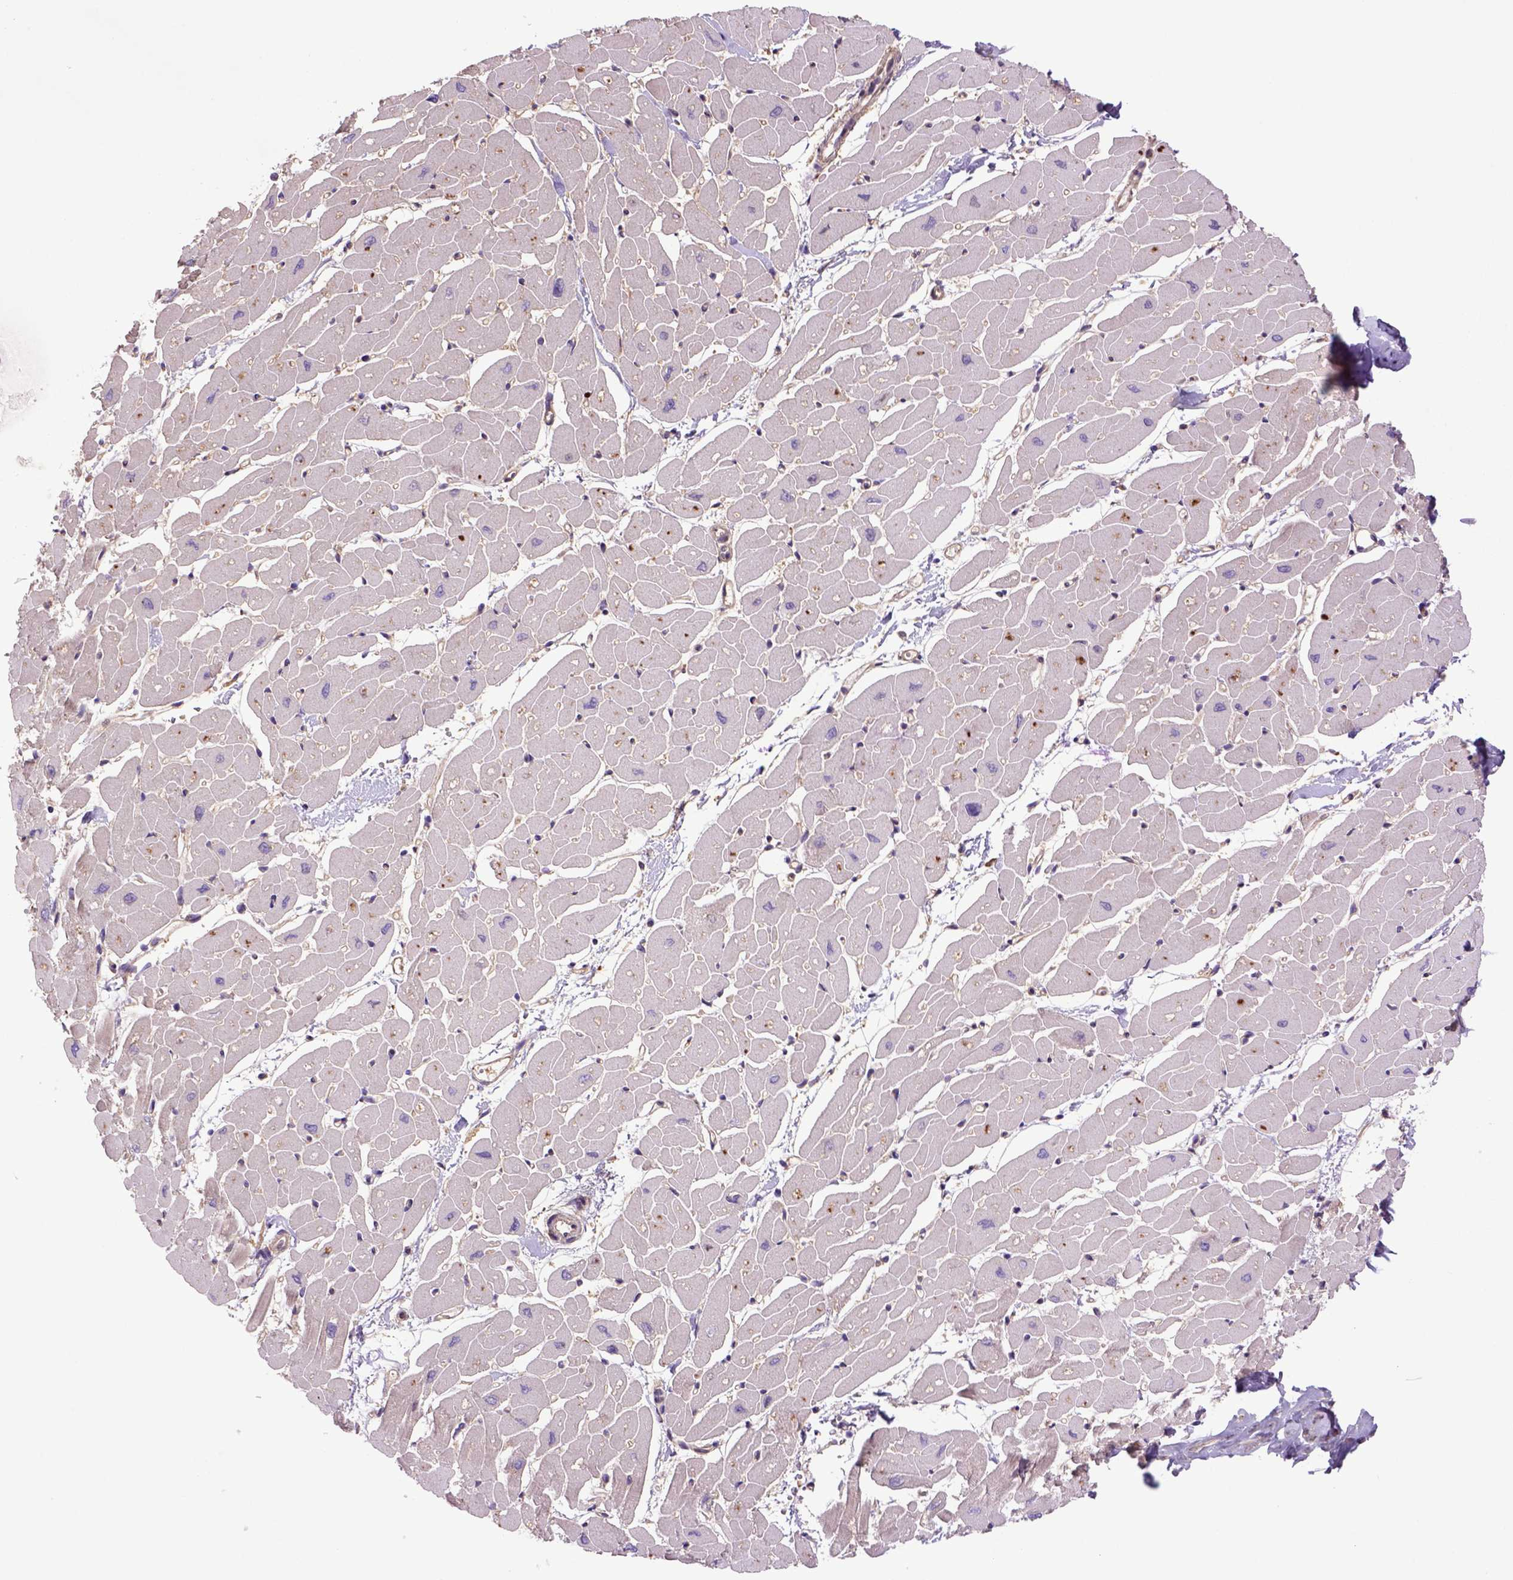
{"staining": {"intensity": "negative", "quantity": "none", "location": "none"}, "tissue": "heart muscle", "cell_type": "Cardiomyocytes", "image_type": "normal", "snomed": [{"axis": "morphology", "description": "Normal tissue, NOS"}, {"axis": "topography", "description": "Heart"}], "caption": "Benign heart muscle was stained to show a protein in brown. There is no significant positivity in cardiomyocytes.", "gene": "HSPBP1", "patient": {"sex": "male", "age": 57}}